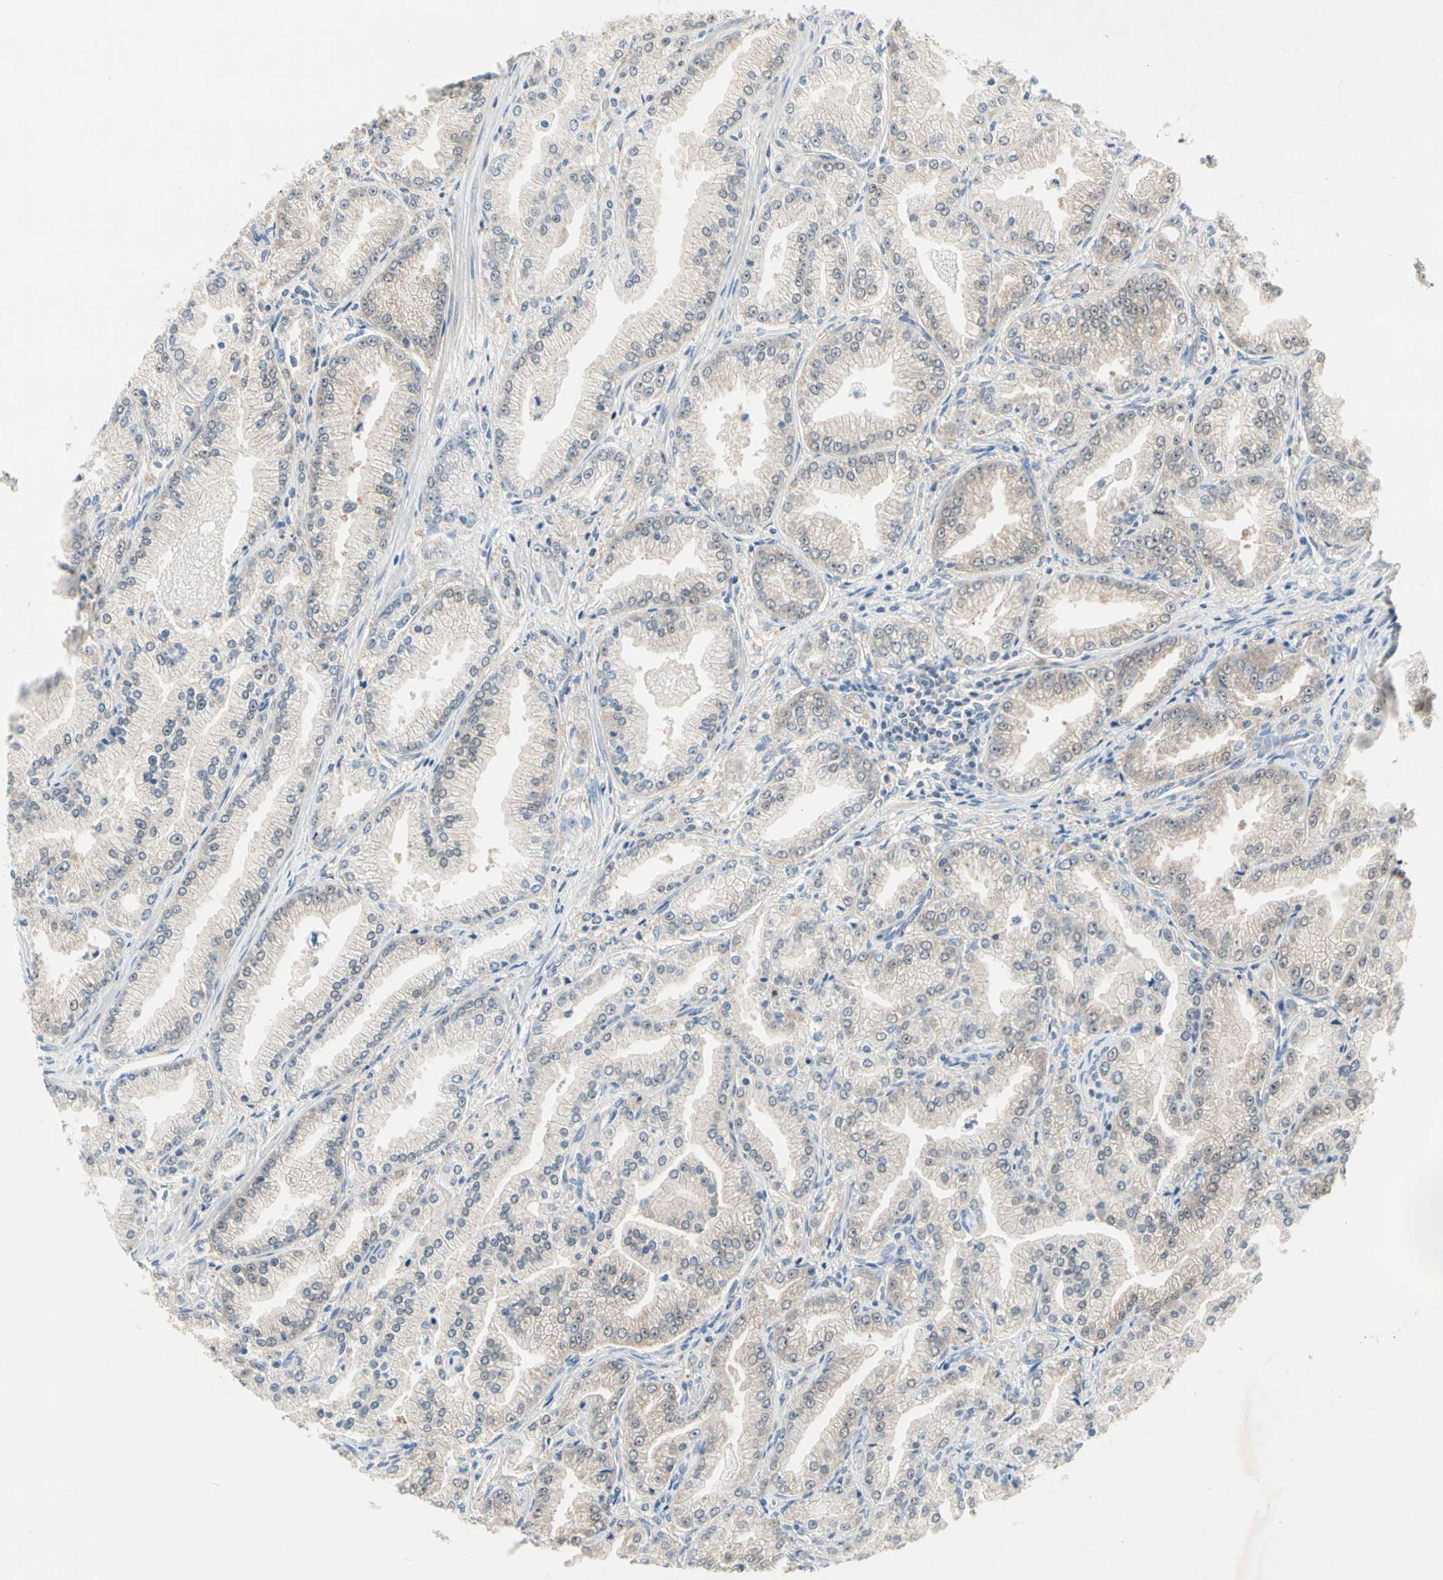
{"staining": {"intensity": "weak", "quantity": "25%-75%", "location": "cytoplasmic/membranous"}, "tissue": "prostate cancer", "cell_type": "Tumor cells", "image_type": "cancer", "snomed": [{"axis": "morphology", "description": "Adenocarcinoma, High grade"}, {"axis": "topography", "description": "Prostate"}], "caption": "IHC staining of prostate cancer (adenocarcinoma (high-grade)), which exhibits low levels of weak cytoplasmic/membranous staining in about 25%-75% of tumor cells indicating weak cytoplasmic/membranous protein staining. The staining was performed using DAB (brown) for protein detection and nuclei were counterstained in hematoxylin (blue).", "gene": "MPI", "patient": {"sex": "male", "age": 61}}